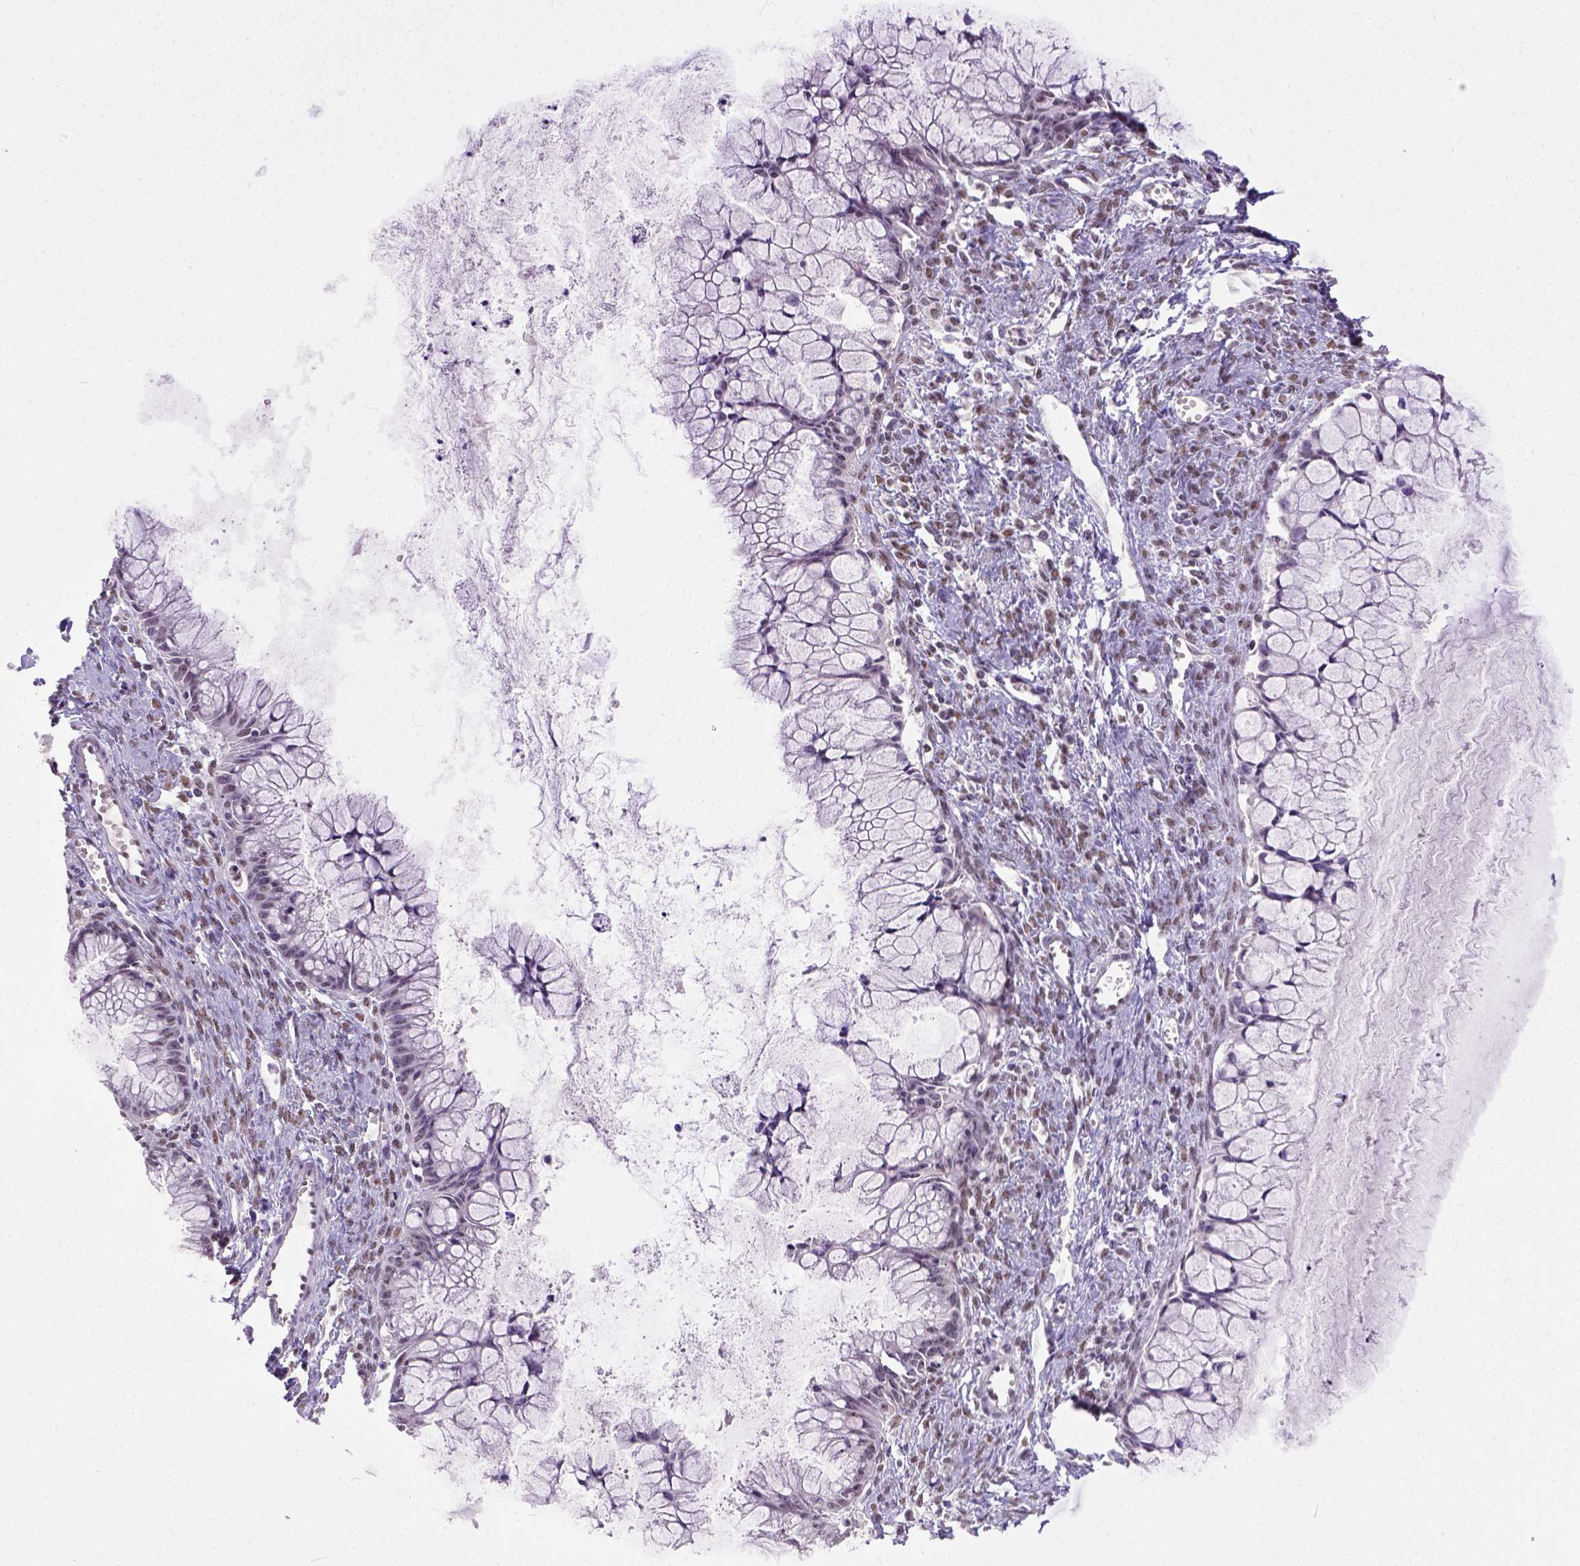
{"staining": {"intensity": "weak", "quantity": "25%-75%", "location": "nuclear"}, "tissue": "ovarian cancer", "cell_type": "Tumor cells", "image_type": "cancer", "snomed": [{"axis": "morphology", "description": "Cystadenocarcinoma, mucinous, NOS"}, {"axis": "topography", "description": "Ovary"}], "caption": "A high-resolution image shows IHC staining of ovarian cancer (mucinous cystadenocarcinoma), which displays weak nuclear staining in about 25%-75% of tumor cells.", "gene": "ERCC1", "patient": {"sex": "female", "age": 41}}